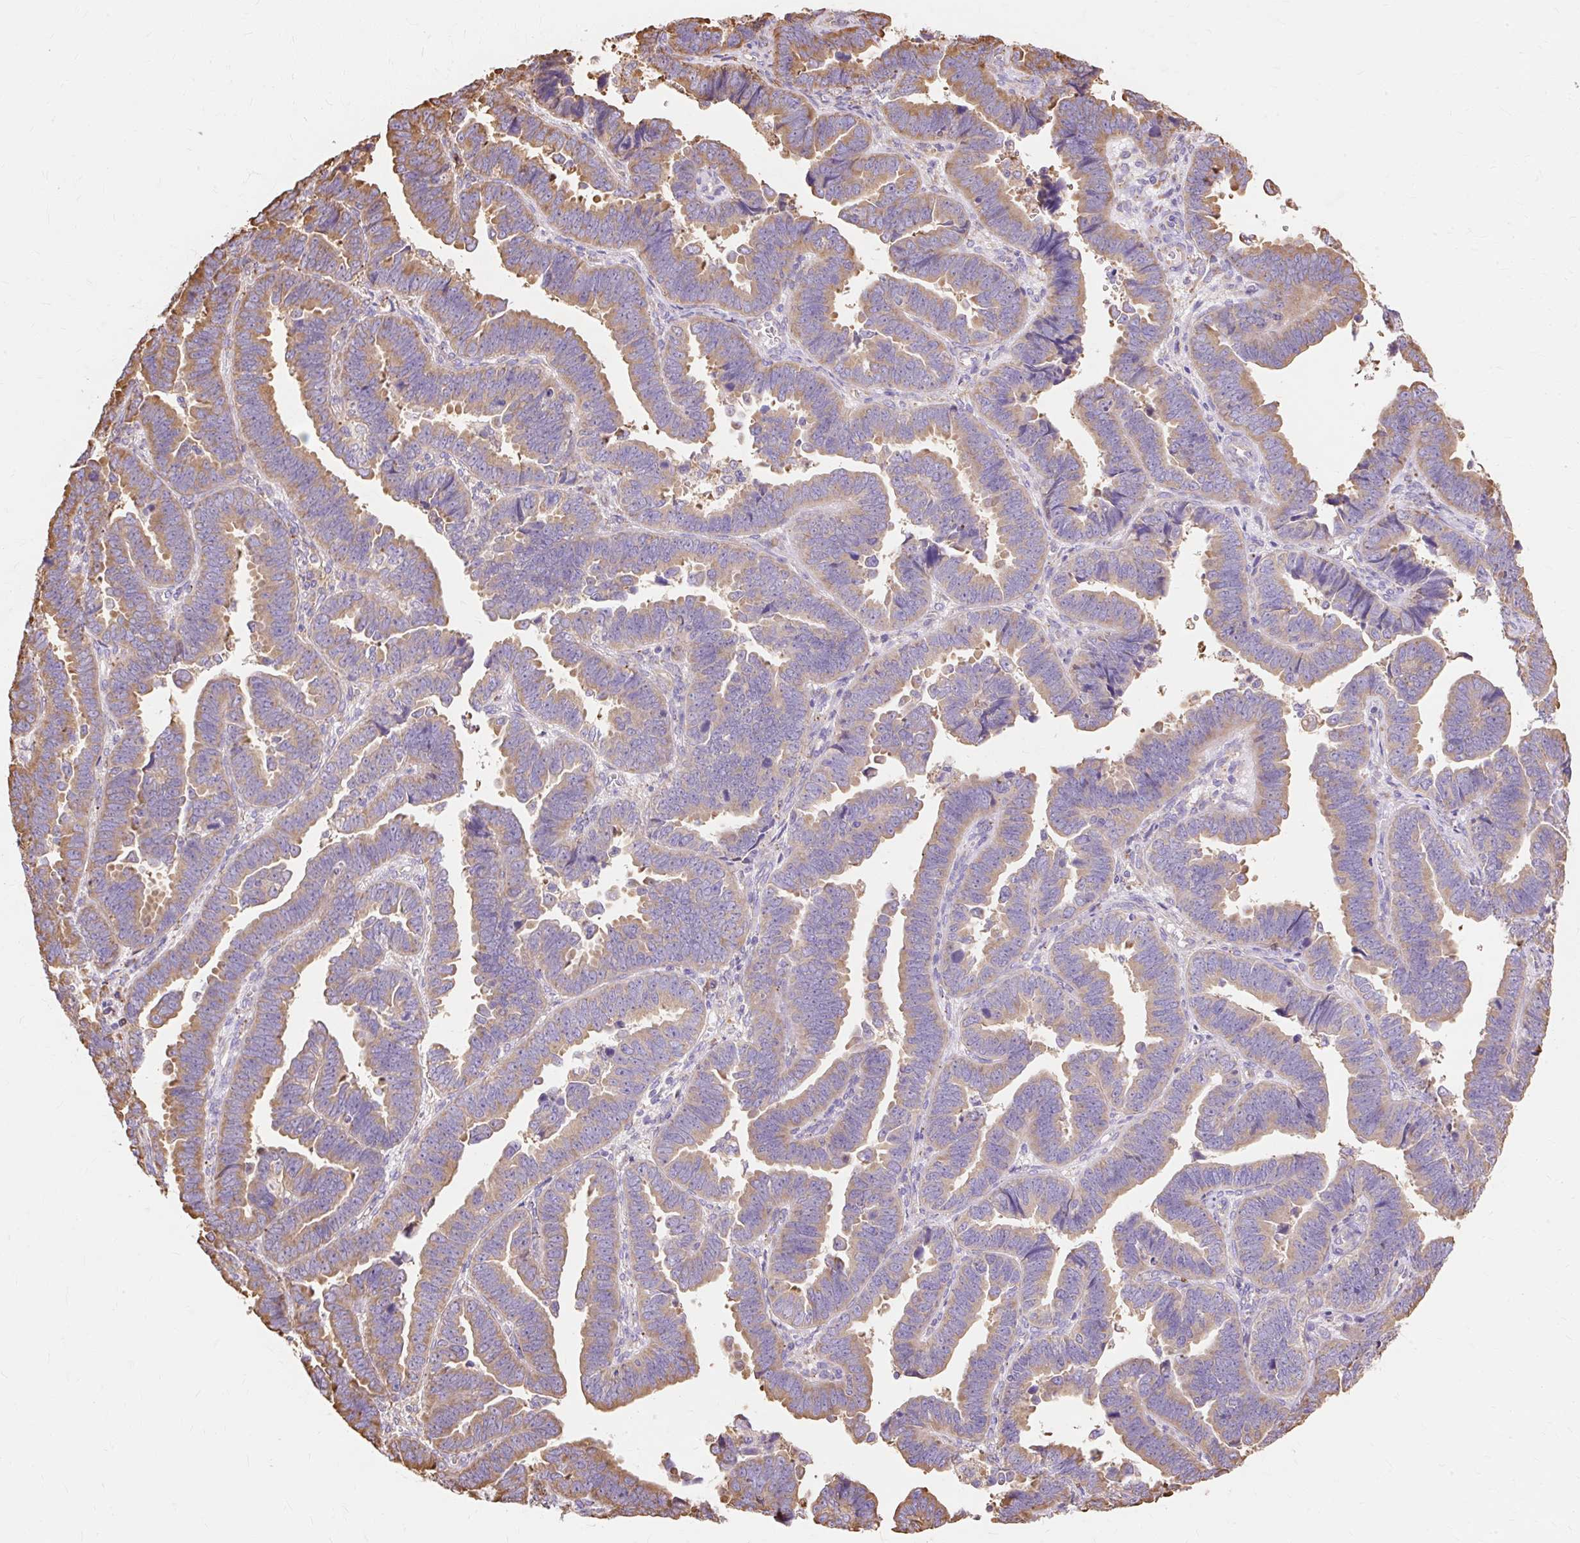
{"staining": {"intensity": "weak", "quantity": ">75%", "location": "cytoplasmic/membranous"}, "tissue": "endometrial cancer", "cell_type": "Tumor cells", "image_type": "cancer", "snomed": [{"axis": "morphology", "description": "Adenocarcinoma, NOS"}, {"axis": "topography", "description": "Endometrium"}], "caption": "Immunohistochemical staining of human endometrial cancer demonstrates low levels of weak cytoplasmic/membranous expression in approximately >75% of tumor cells.", "gene": "RPS17", "patient": {"sex": "female", "age": 75}}